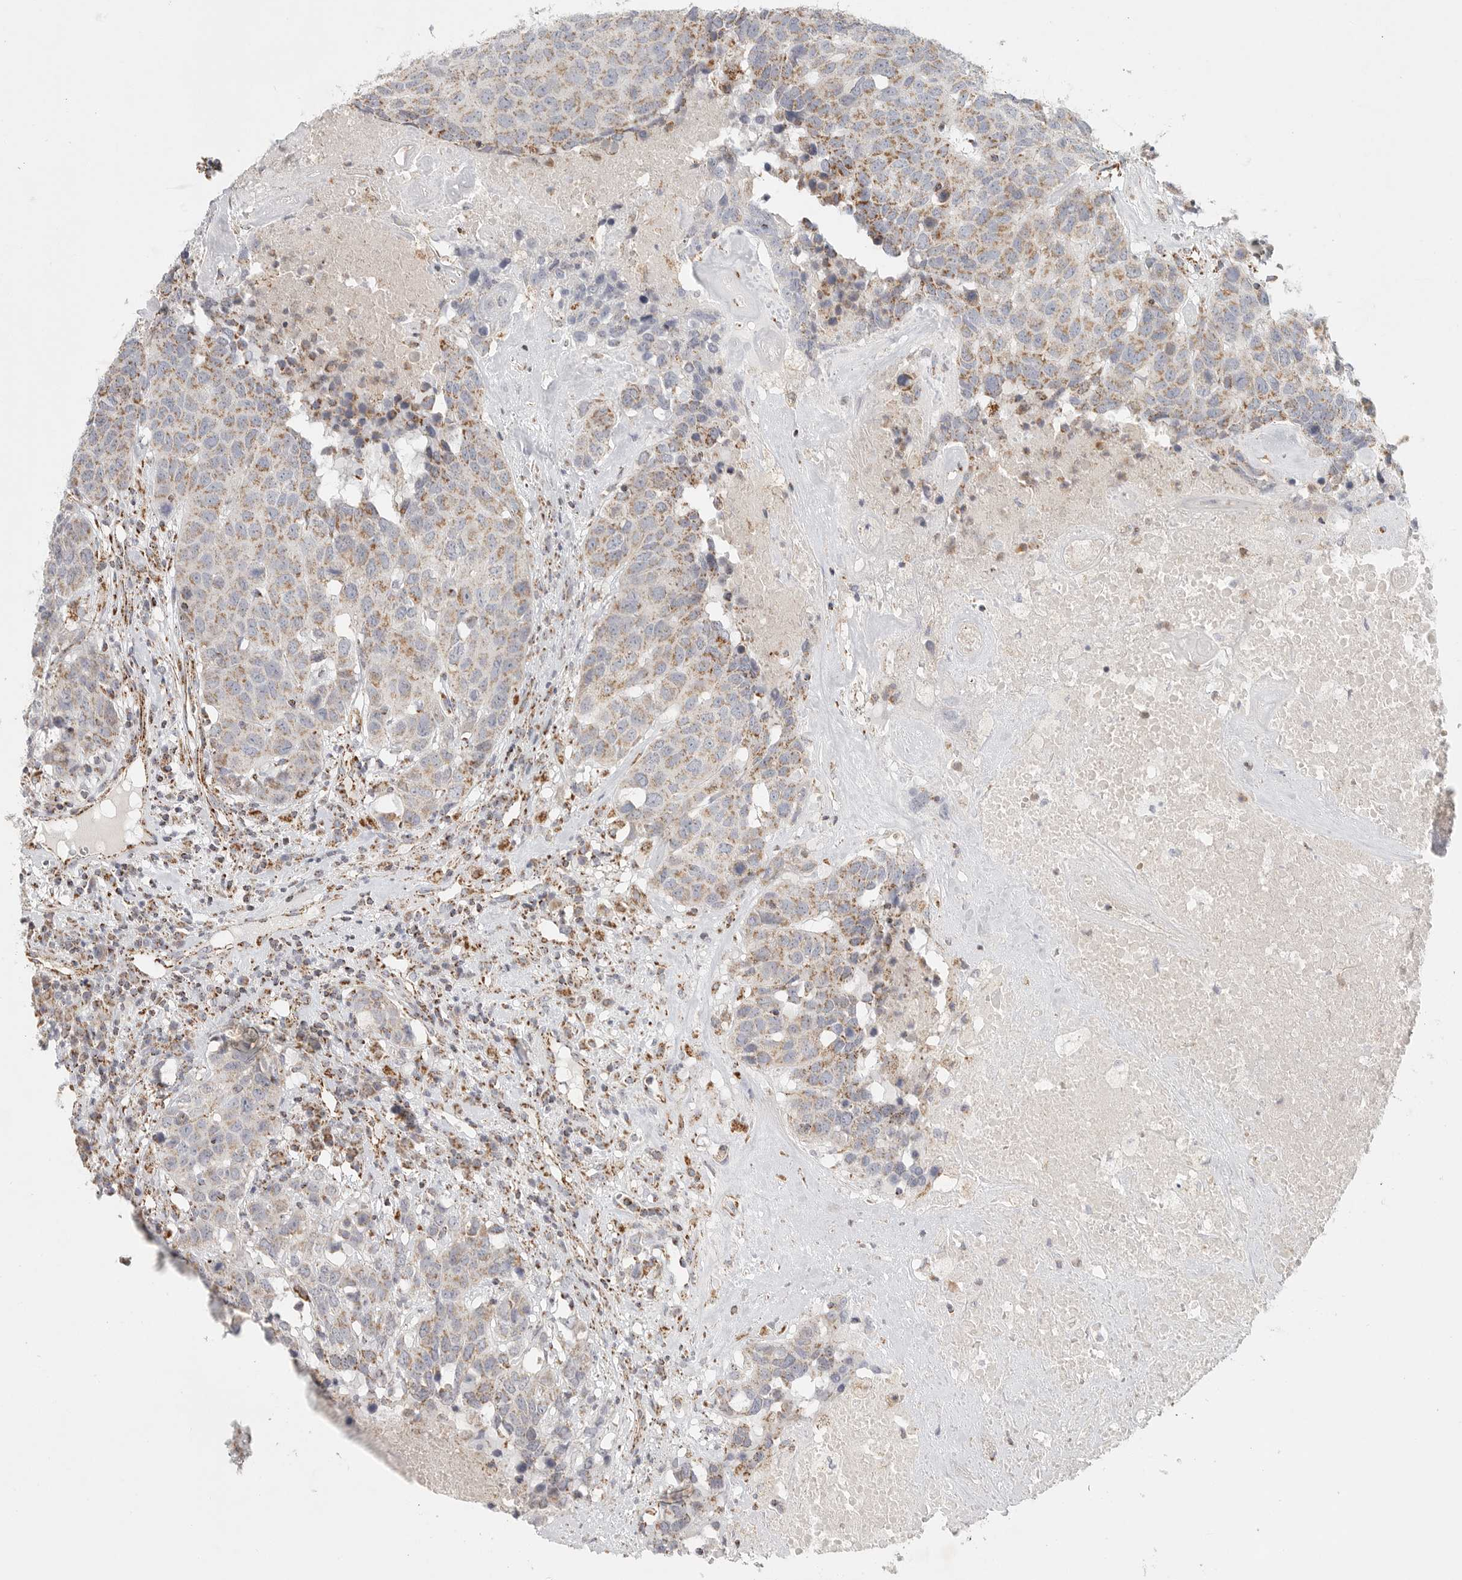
{"staining": {"intensity": "moderate", "quantity": ">75%", "location": "cytoplasmic/membranous"}, "tissue": "head and neck cancer", "cell_type": "Tumor cells", "image_type": "cancer", "snomed": [{"axis": "morphology", "description": "Squamous cell carcinoma, NOS"}, {"axis": "topography", "description": "Head-Neck"}], "caption": "A brown stain highlights moderate cytoplasmic/membranous staining of a protein in squamous cell carcinoma (head and neck) tumor cells.", "gene": "SLC25A26", "patient": {"sex": "male", "age": 66}}